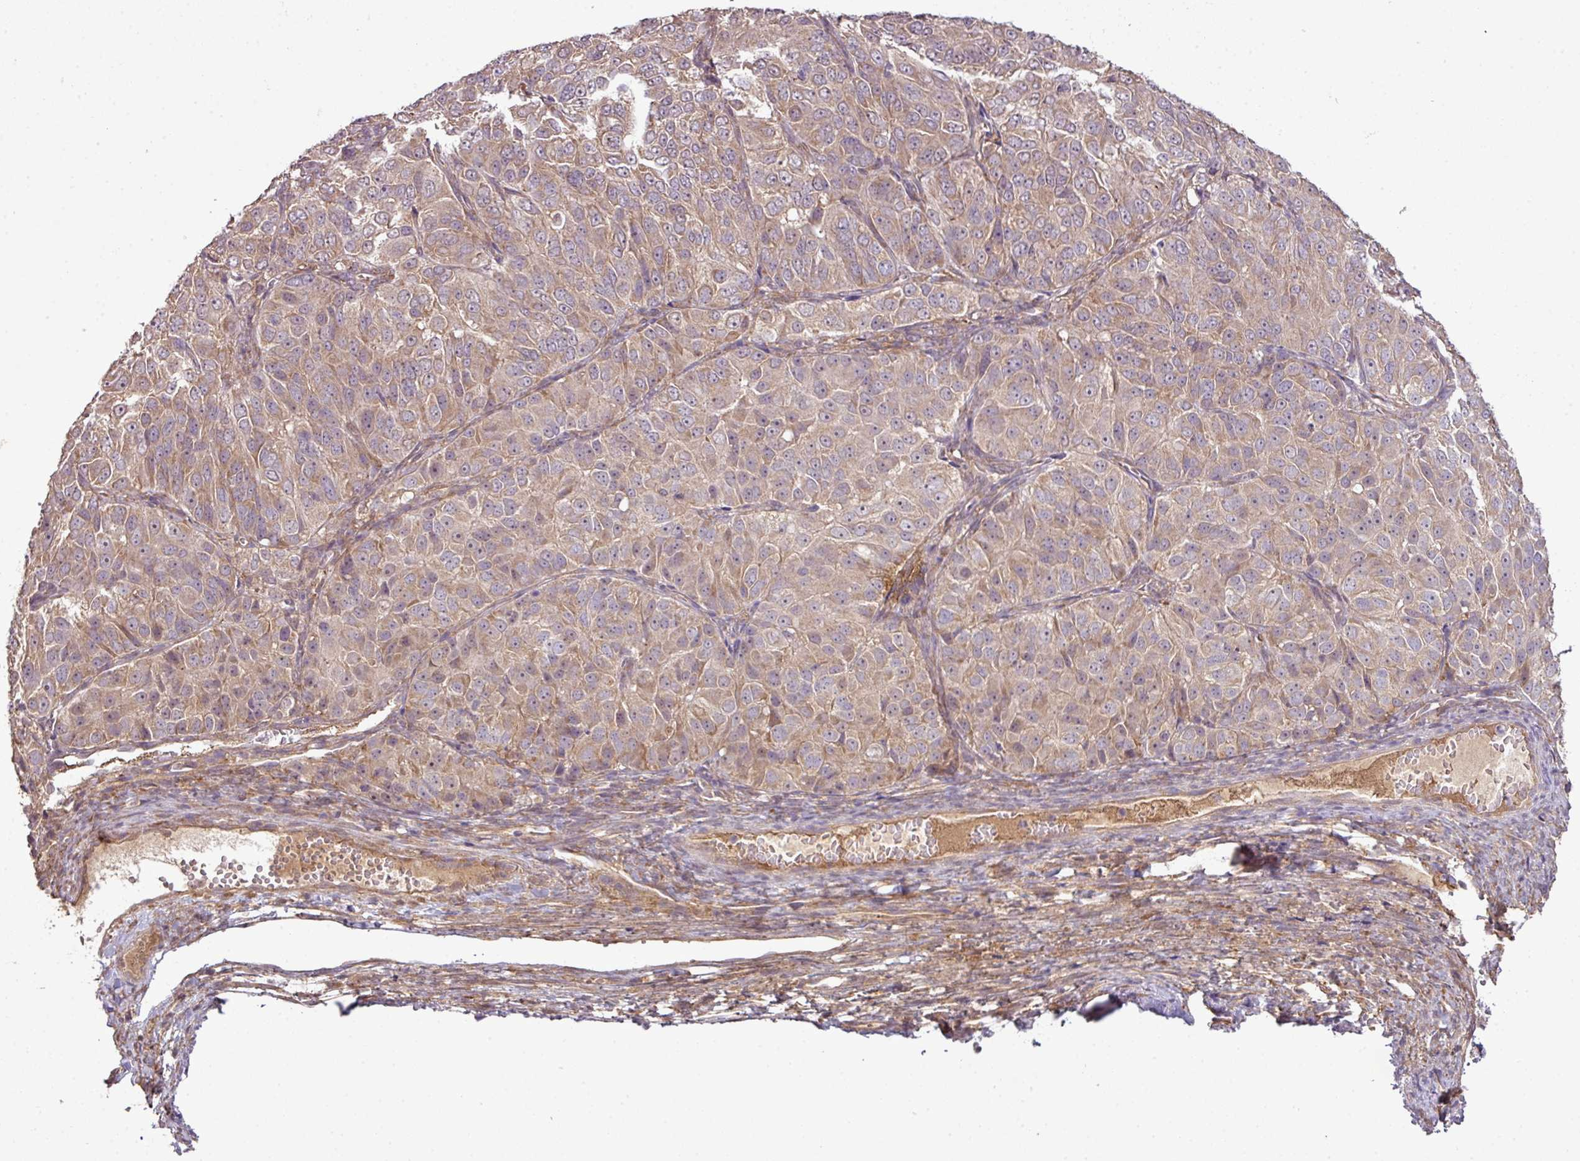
{"staining": {"intensity": "weak", "quantity": ">75%", "location": "cytoplasmic/membranous"}, "tissue": "ovarian cancer", "cell_type": "Tumor cells", "image_type": "cancer", "snomed": [{"axis": "morphology", "description": "Carcinoma, endometroid"}, {"axis": "topography", "description": "Ovary"}], "caption": "Weak cytoplasmic/membranous expression for a protein is appreciated in about >75% of tumor cells of ovarian cancer using immunohistochemistry (IHC).", "gene": "DNAAF4", "patient": {"sex": "female", "age": 51}}